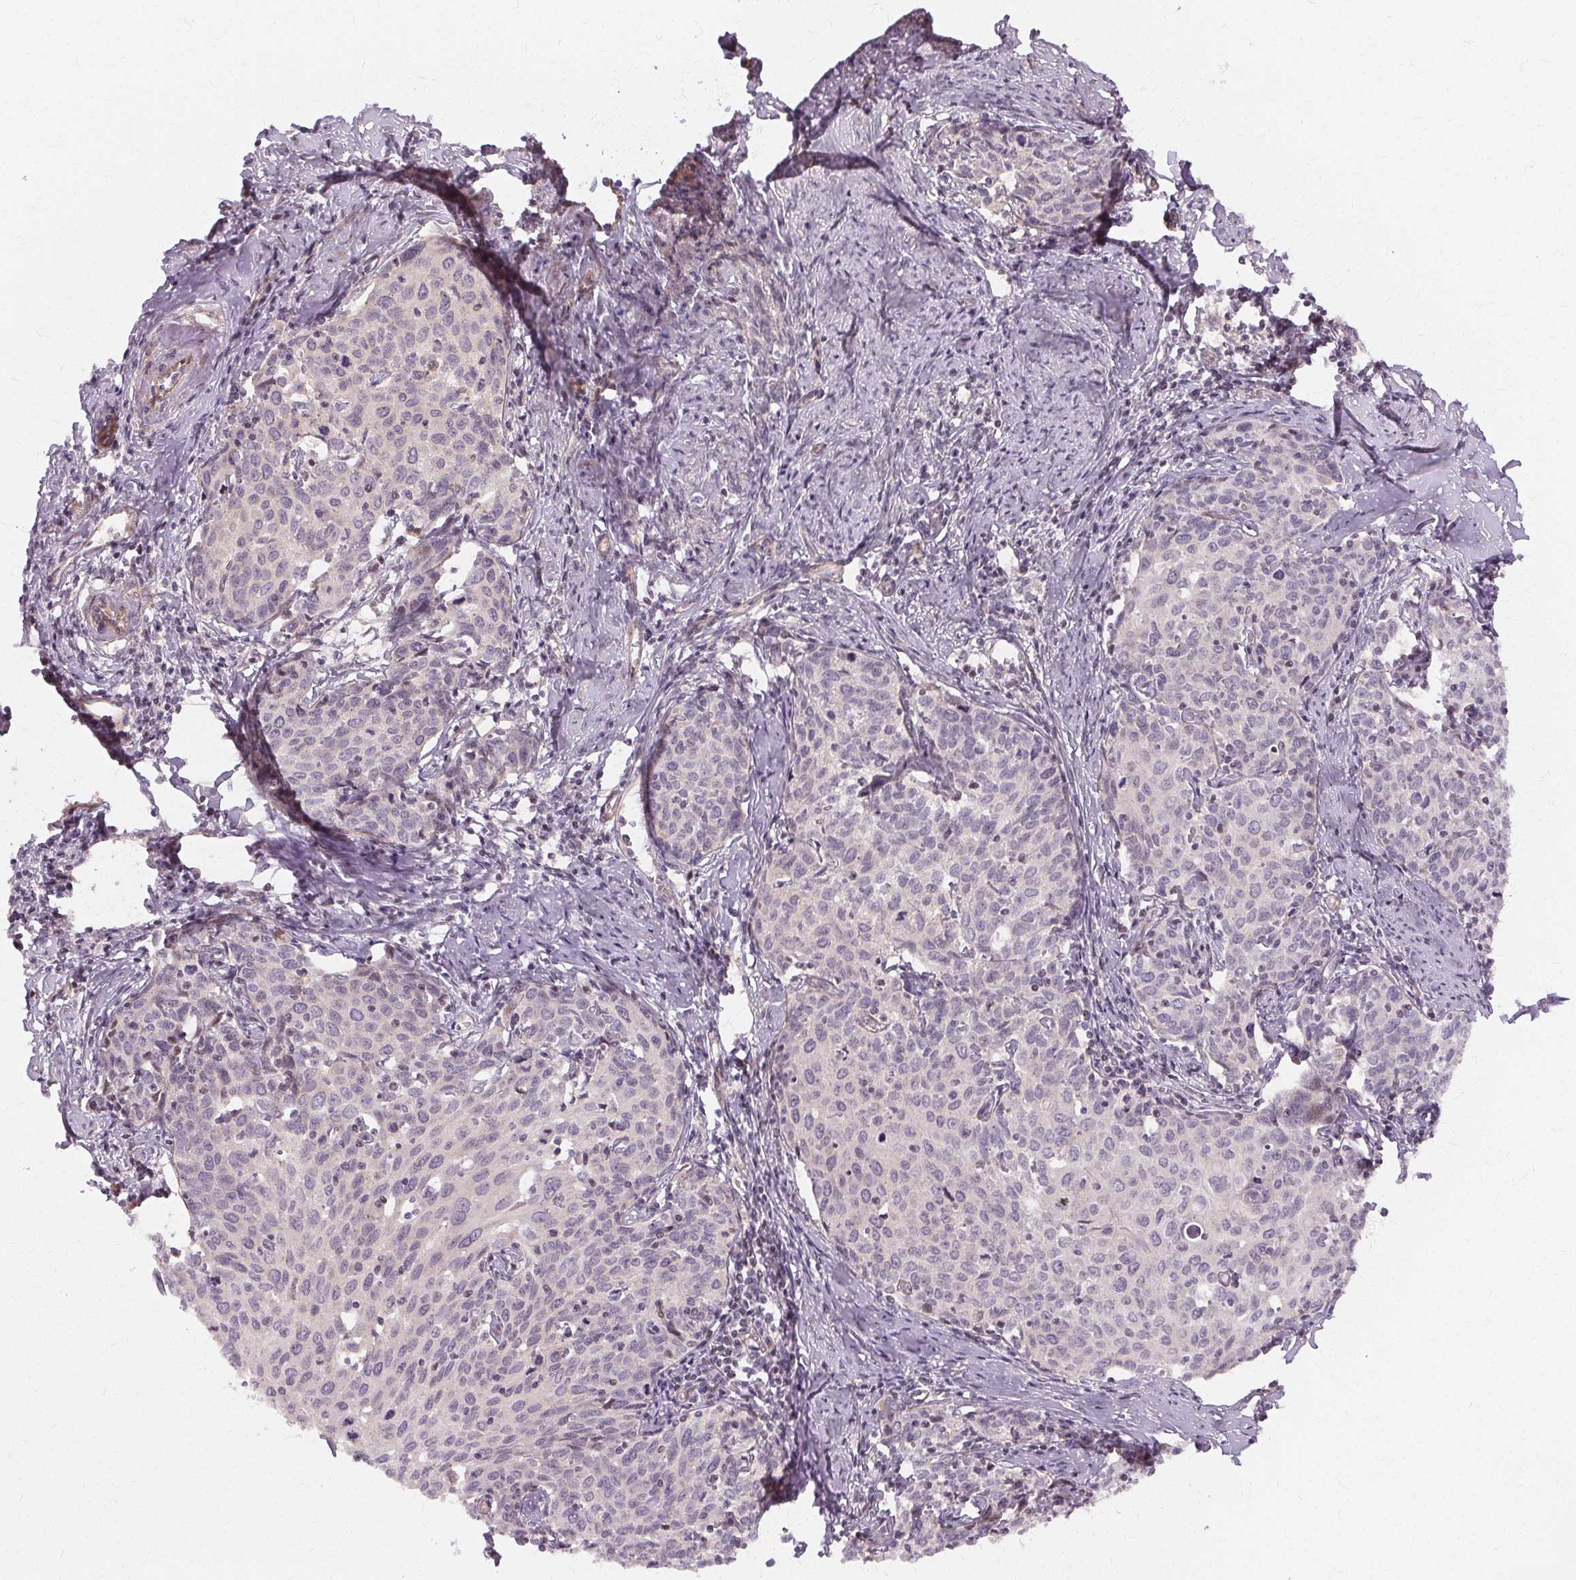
{"staining": {"intensity": "negative", "quantity": "none", "location": "none"}, "tissue": "cervical cancer", "cell_type": "Tumor cells", "image_type": "cancer", "snomed": [{"axis": "morphology", "description": "Squamous cell carcinoma, NOS"}, {"axis": "topography", "description": "Cervix"}], "caption": "Tumor cells are negative for protein expression in human cervical squamous cell carcinoma.", "gene": "USP8", "patient": {"sex": "female", "age": 62}}